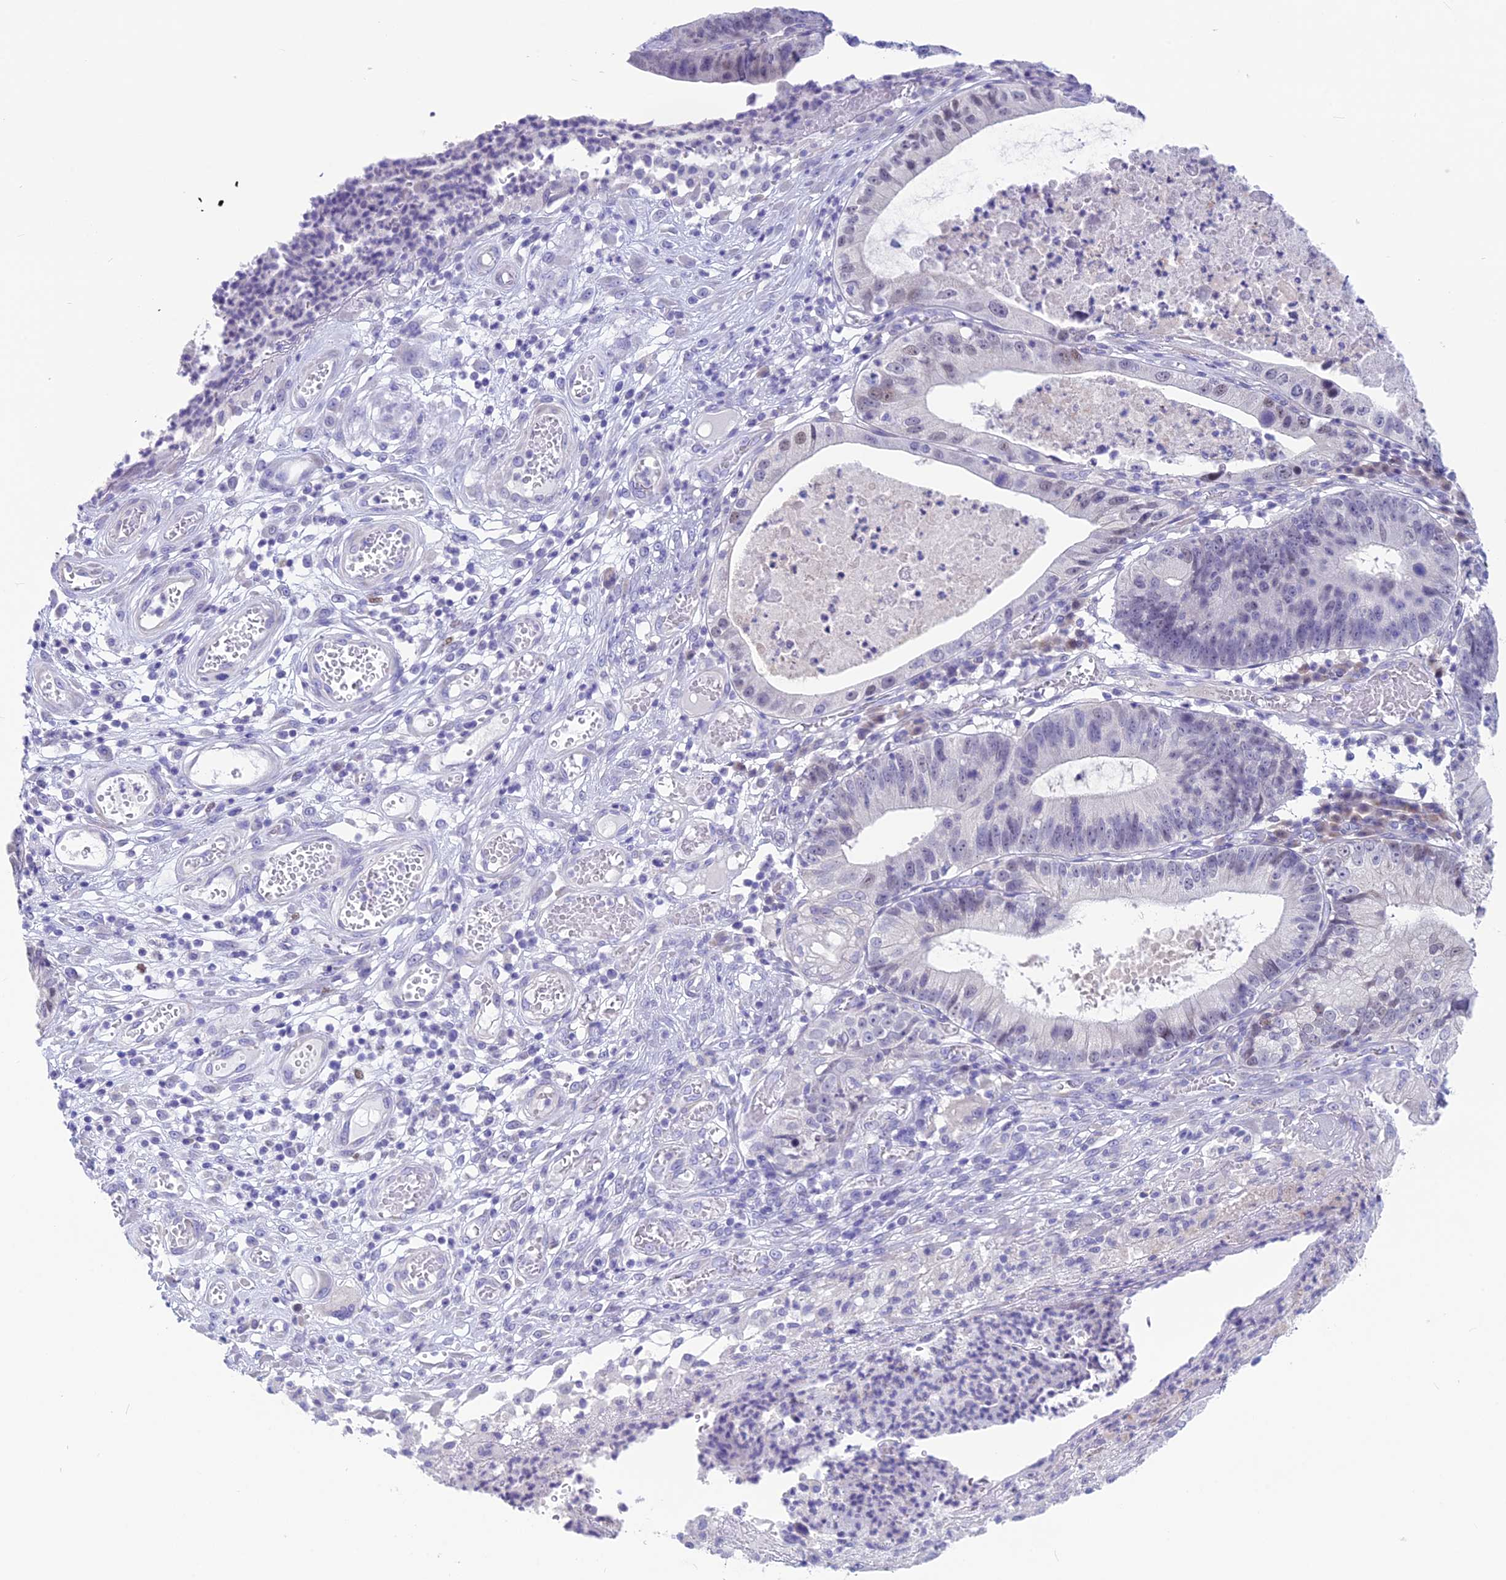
{"staining": {"intensity": "negative", "quantity": "none", "location": "none"}, "tissue": "stomach cancer", "cell_type": "Tumor cells", "image_type": "cancer", "snomed": [{"axis": "morphology", "description": "Adenocarcinoma, NOS"}, {"axis": "topography", "description": "Stomach"}], "caption": "This is an immunohistochemistry image of human stomach adenocarcinoma. There is no staining in tumor cells.", "gene": "SNTN", "patient": {"sex": "male", "age": 59}}